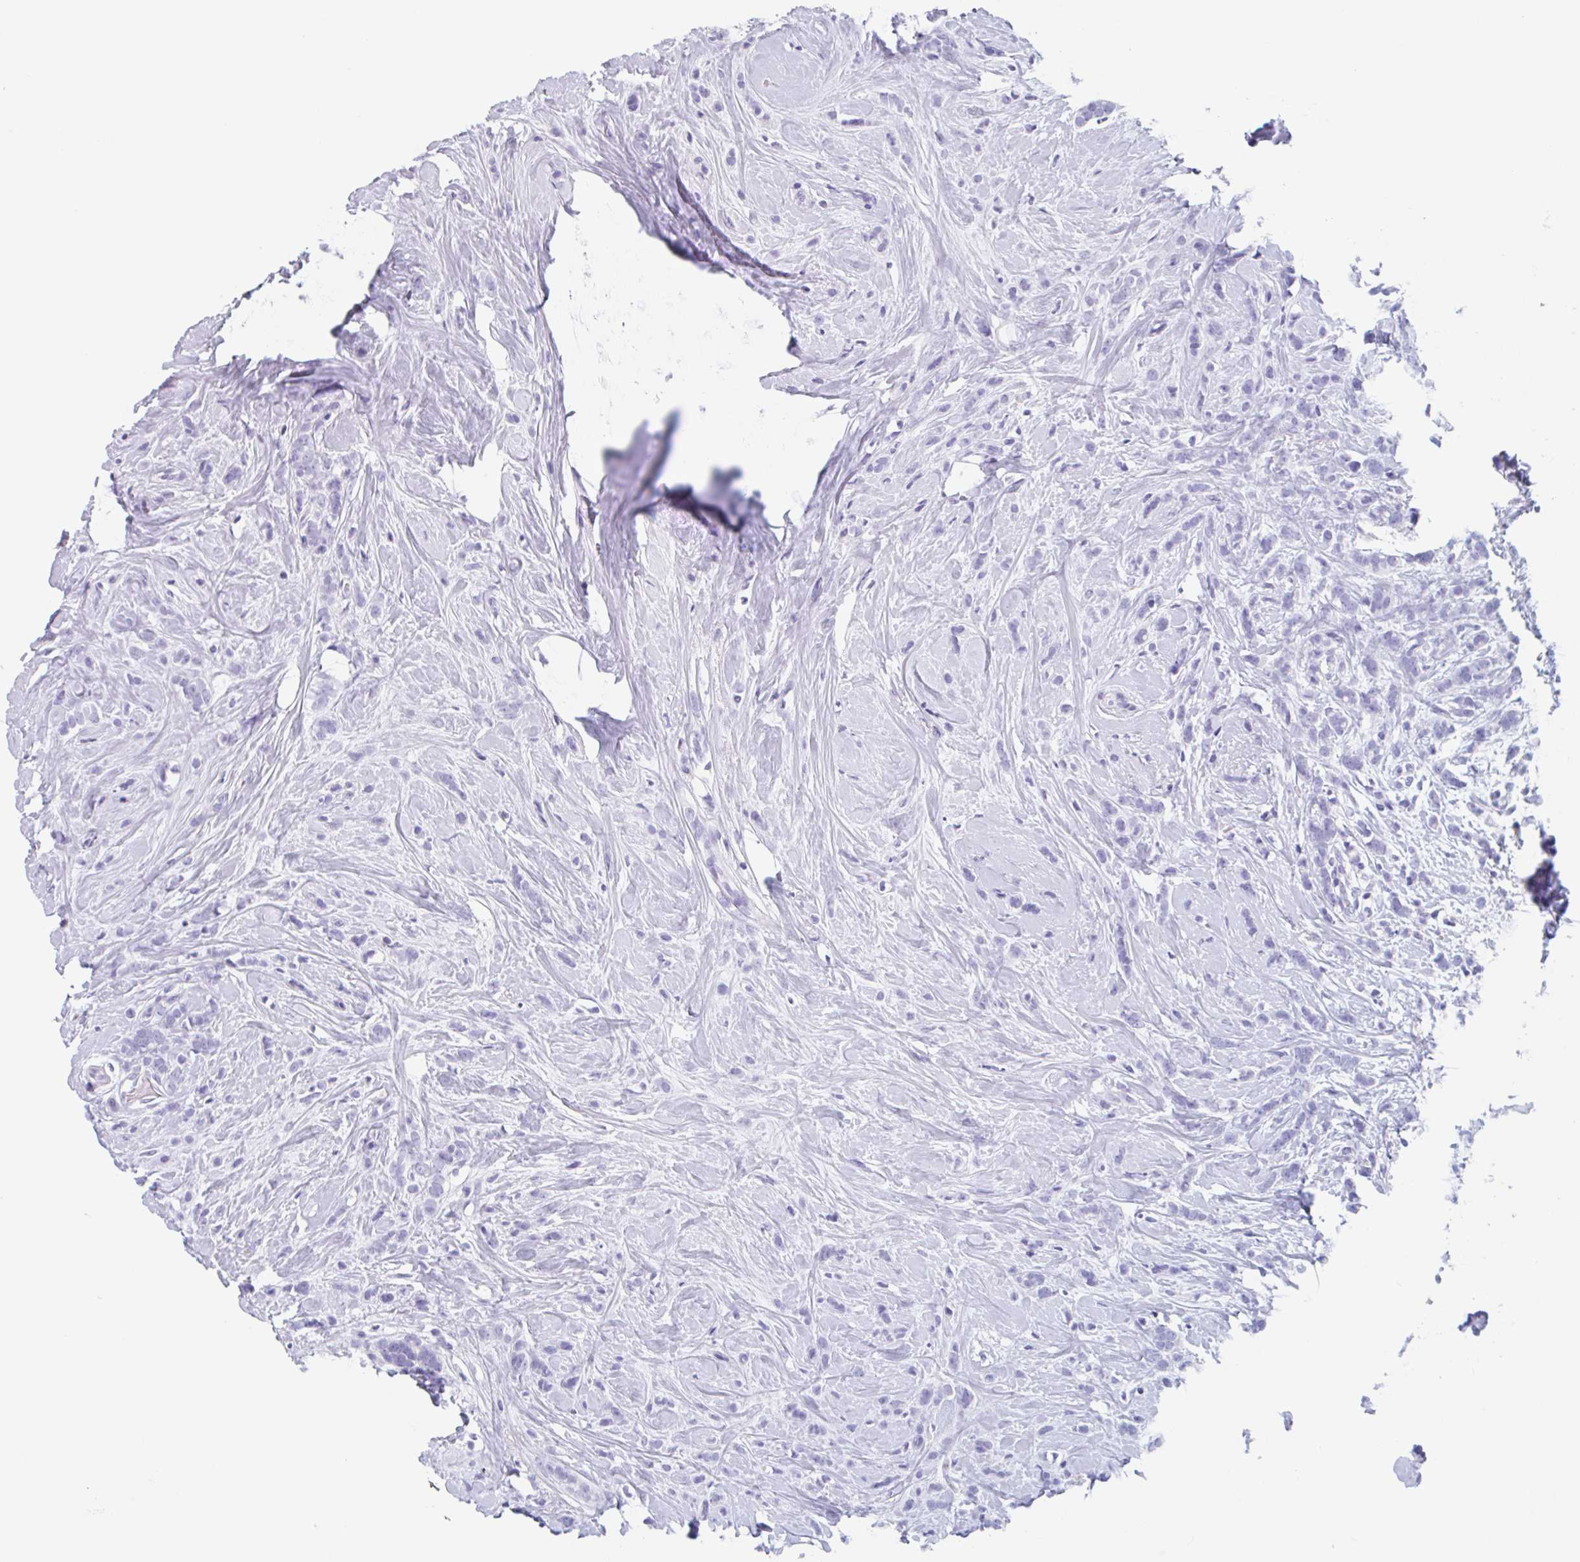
{"staining": {"intensity": "negative", "quantity": "none", "location": "none"}, "tissue": "breast cancer", "cell_type": "Tumor cells", "image_type": "cancer", "snomed": [{"axis": "morphology", "description": "Lobular carcinoma"}, {"axis": "topography", "description": "Breast"}], "caption": "This is a photomicrograph of immunohistochemistry staining of lobular carcinoma (breast), which shows no expression in tumor cells.", "gene": "EMC4", "patient": {"sex": "female", "age": 58}}